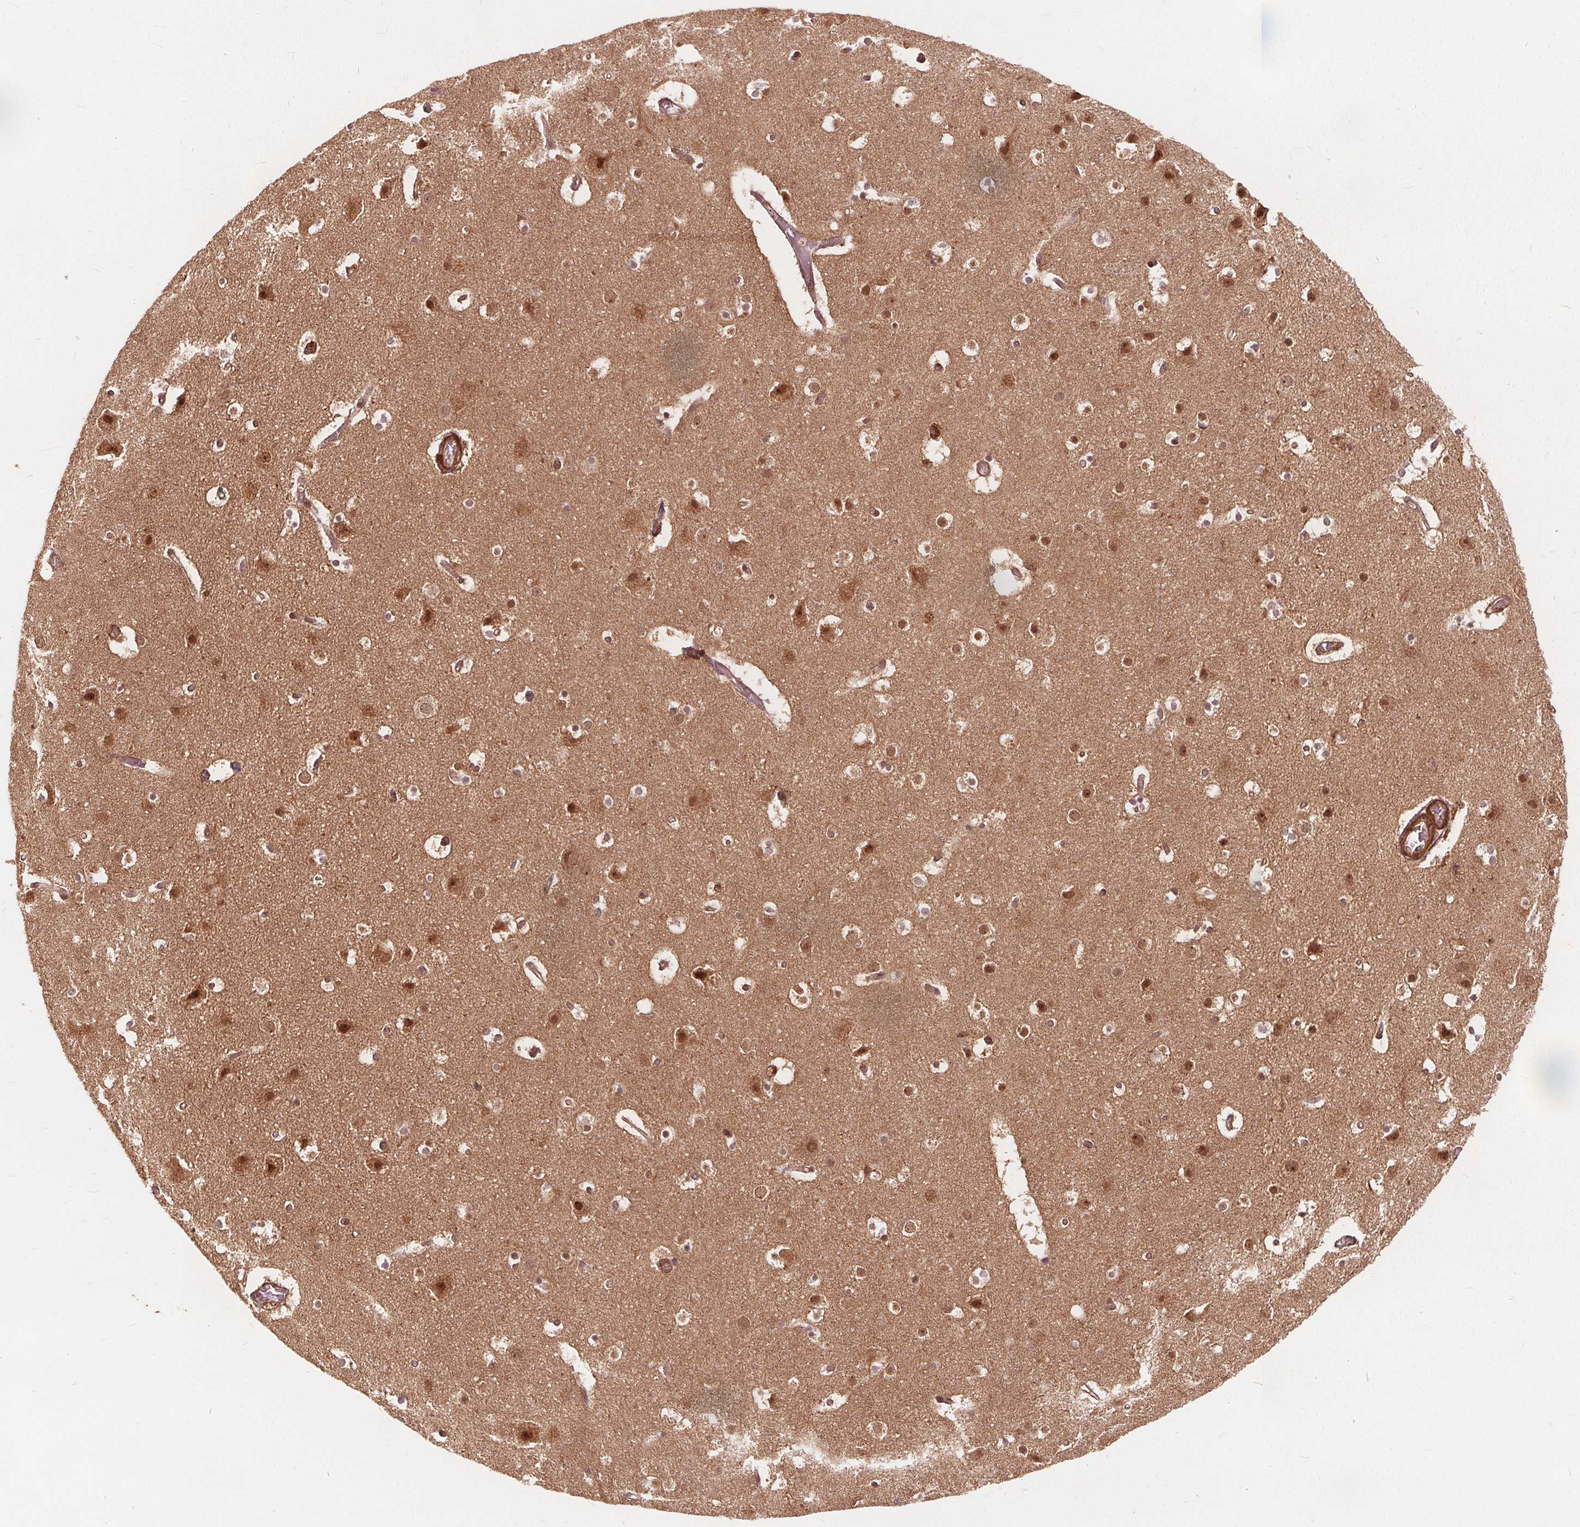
{"staining": {"intensity": "moderate", "quantity": "<25%", "location": "cytoplasmic/membranous"}, "tissue": "cerebral cortex", "cell_type": "Endothelial cells", "image_type": "normal", "snomed": [{"axis": "morphology", "description": "Normal tissue, NOS"}, {"axis": "topography", "description": "Cerebral cortex"}], "caption": "Brown immunohistochemical staining in unremarkable human cerebral cortex displays moderate cytoplasmic/membranous staining in approximately <25% of endothelial cells. (IHC, brightfield microscopy, high magnification).", "gene": "PPP1CB", "patient": {"sex": "female", "age": 52}}